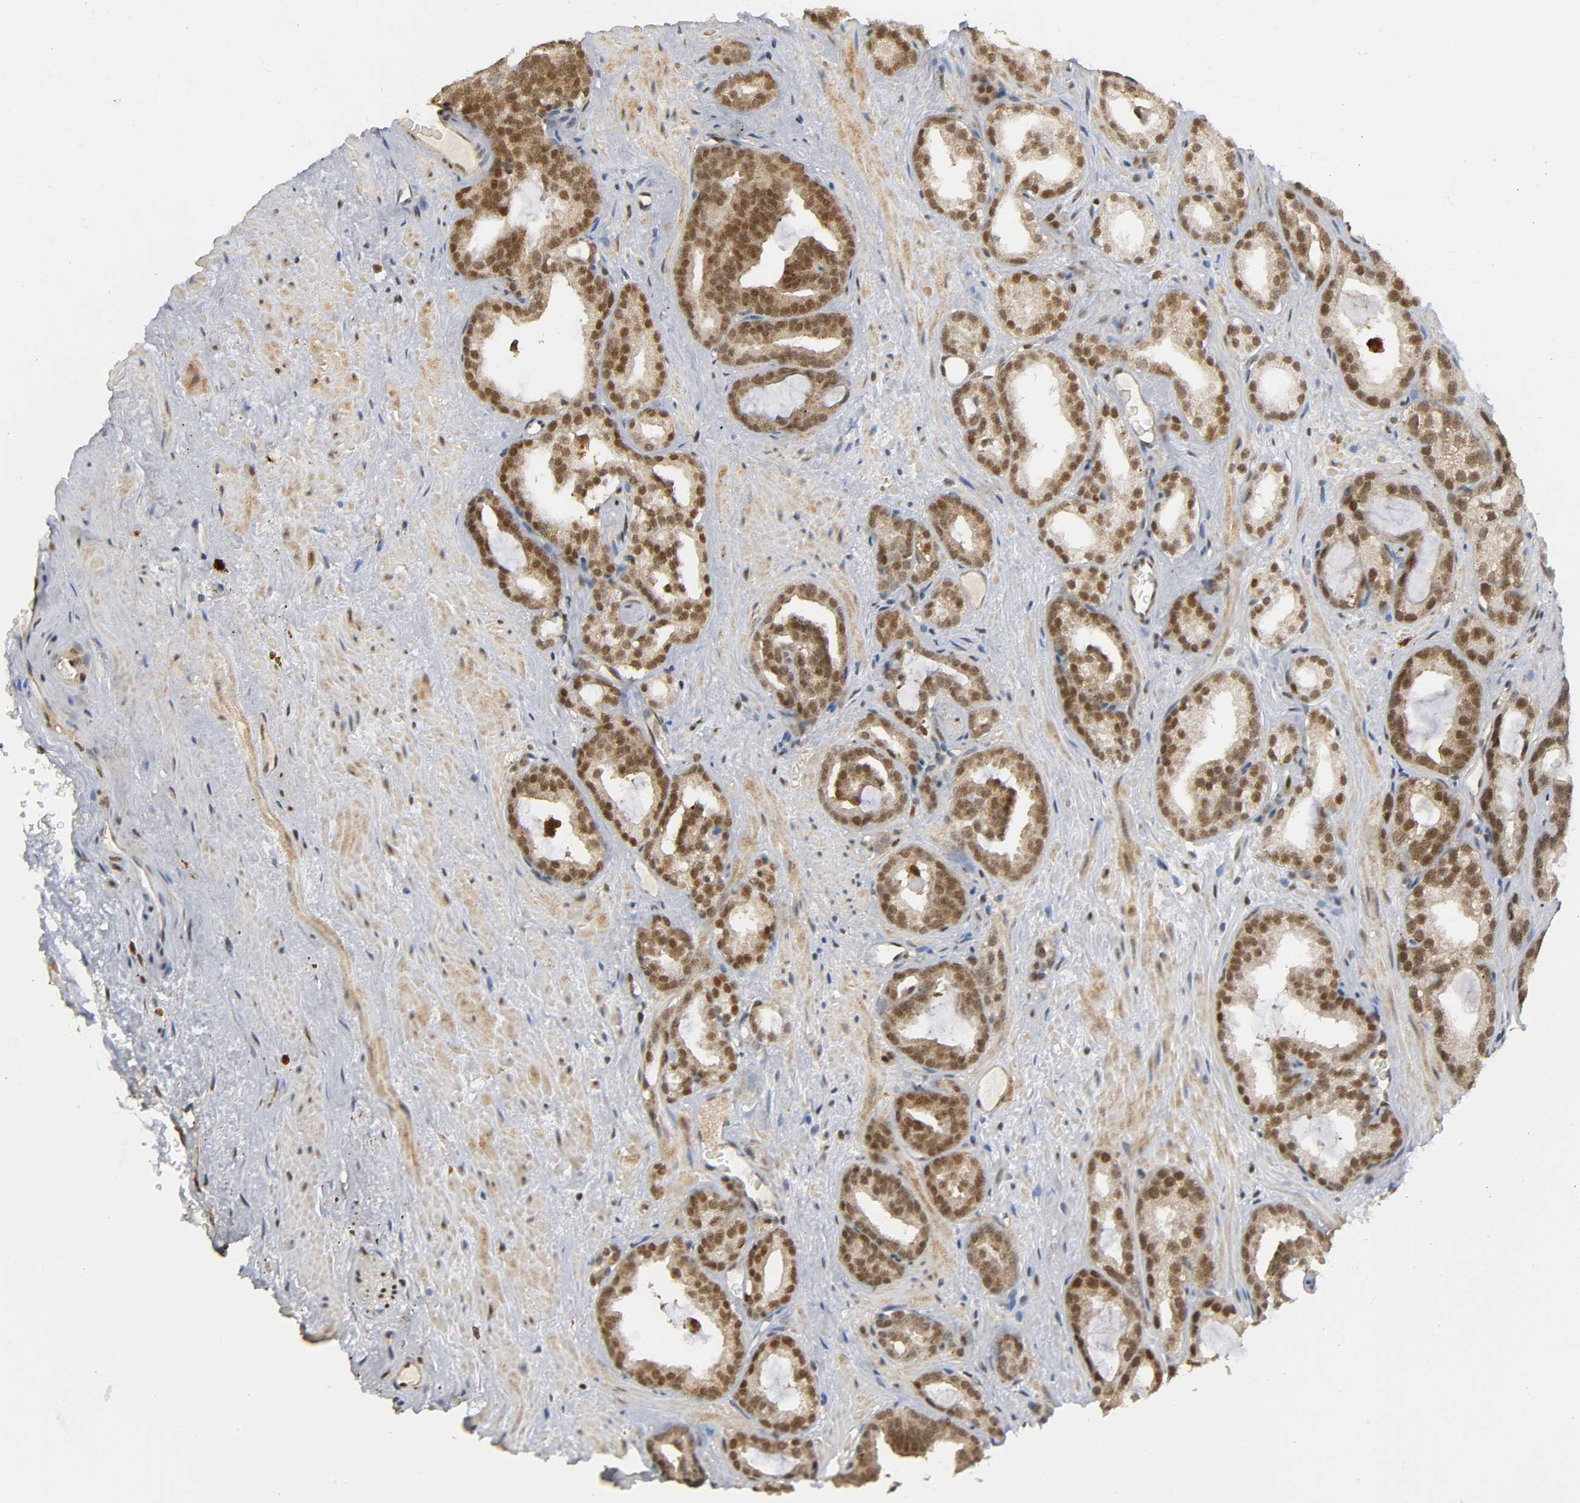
{"staining": {"intensity": "moderate", "quantity": "25%-75%", "location": "cytoplasmic/membranous,nuclear"}, "tissue": "prostate cancer", "cell_type": "Tumor cells", "image_type": "cancer", "snomed": [{"axis": "morphology", "description": "Adenocarcinoma, Low grade"}, {"axis": "topography", "description": "Prostate"}], "caption": "This is an image of IHC staining of prostate cancer, which shows moderate staining in the cytoplasmic/membranous and nuclear of tumor cells.", "gene": "KAT2B", "patient": {"sex": "male", "age": 63}}